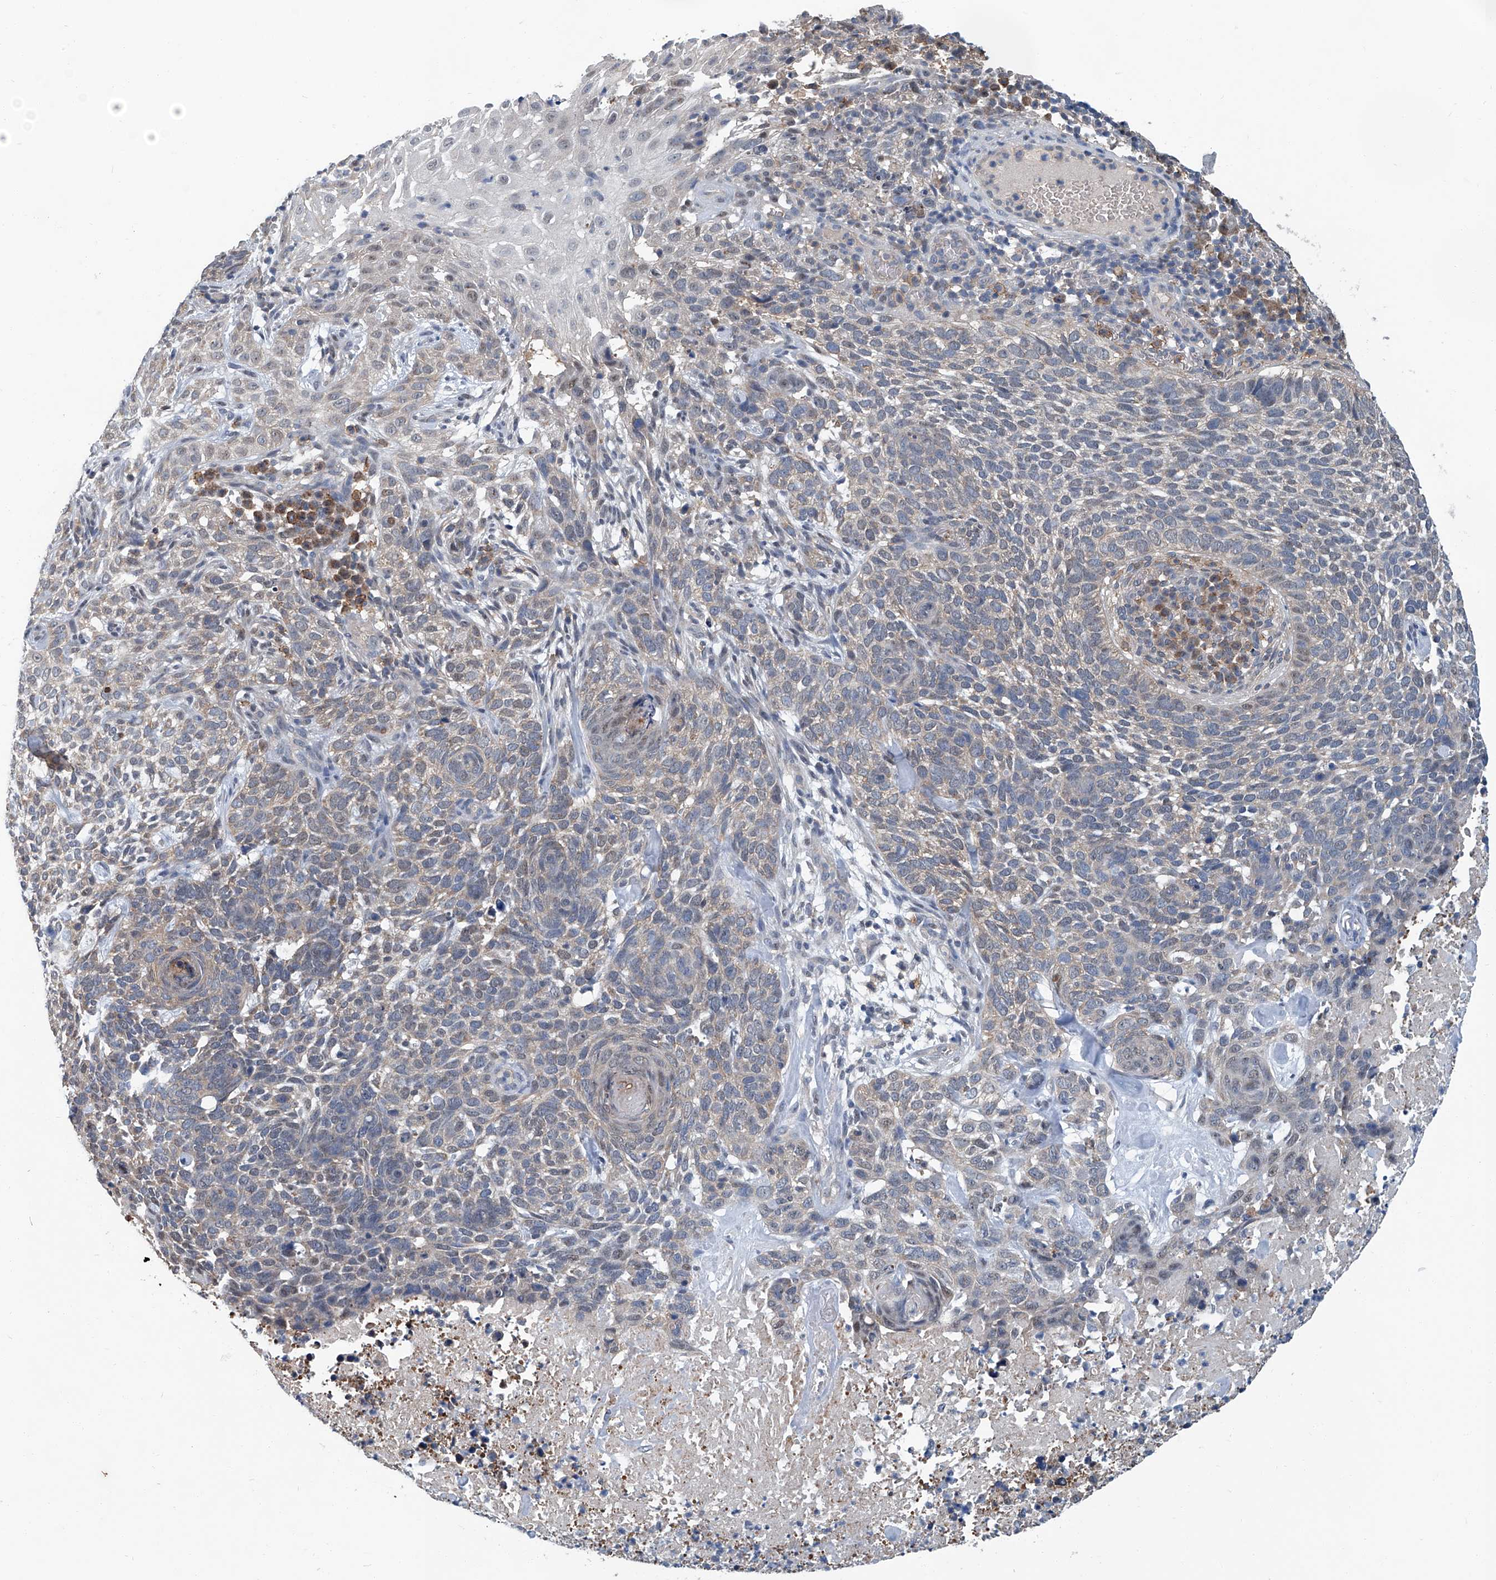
{"staining": {"intensity": "negative", "quantity": "none", "location": "none"}, "tissue": "skin cancer", "cell_type": "Tumor cells", "image_type": "cancer", "snomed": [{"axis": "morphology", "description": "Basal cell carcinoma"}, {"axis": "topography", "description": "Skin"}], "caption": "A high-resolution photomicrograph shows IHC staining of skin cancer (basal cell carcinoma), which demonstrates no significant expression in tumor cells.", "gene": "CLK1", "patient": {"sex": "female", "age": 64}}